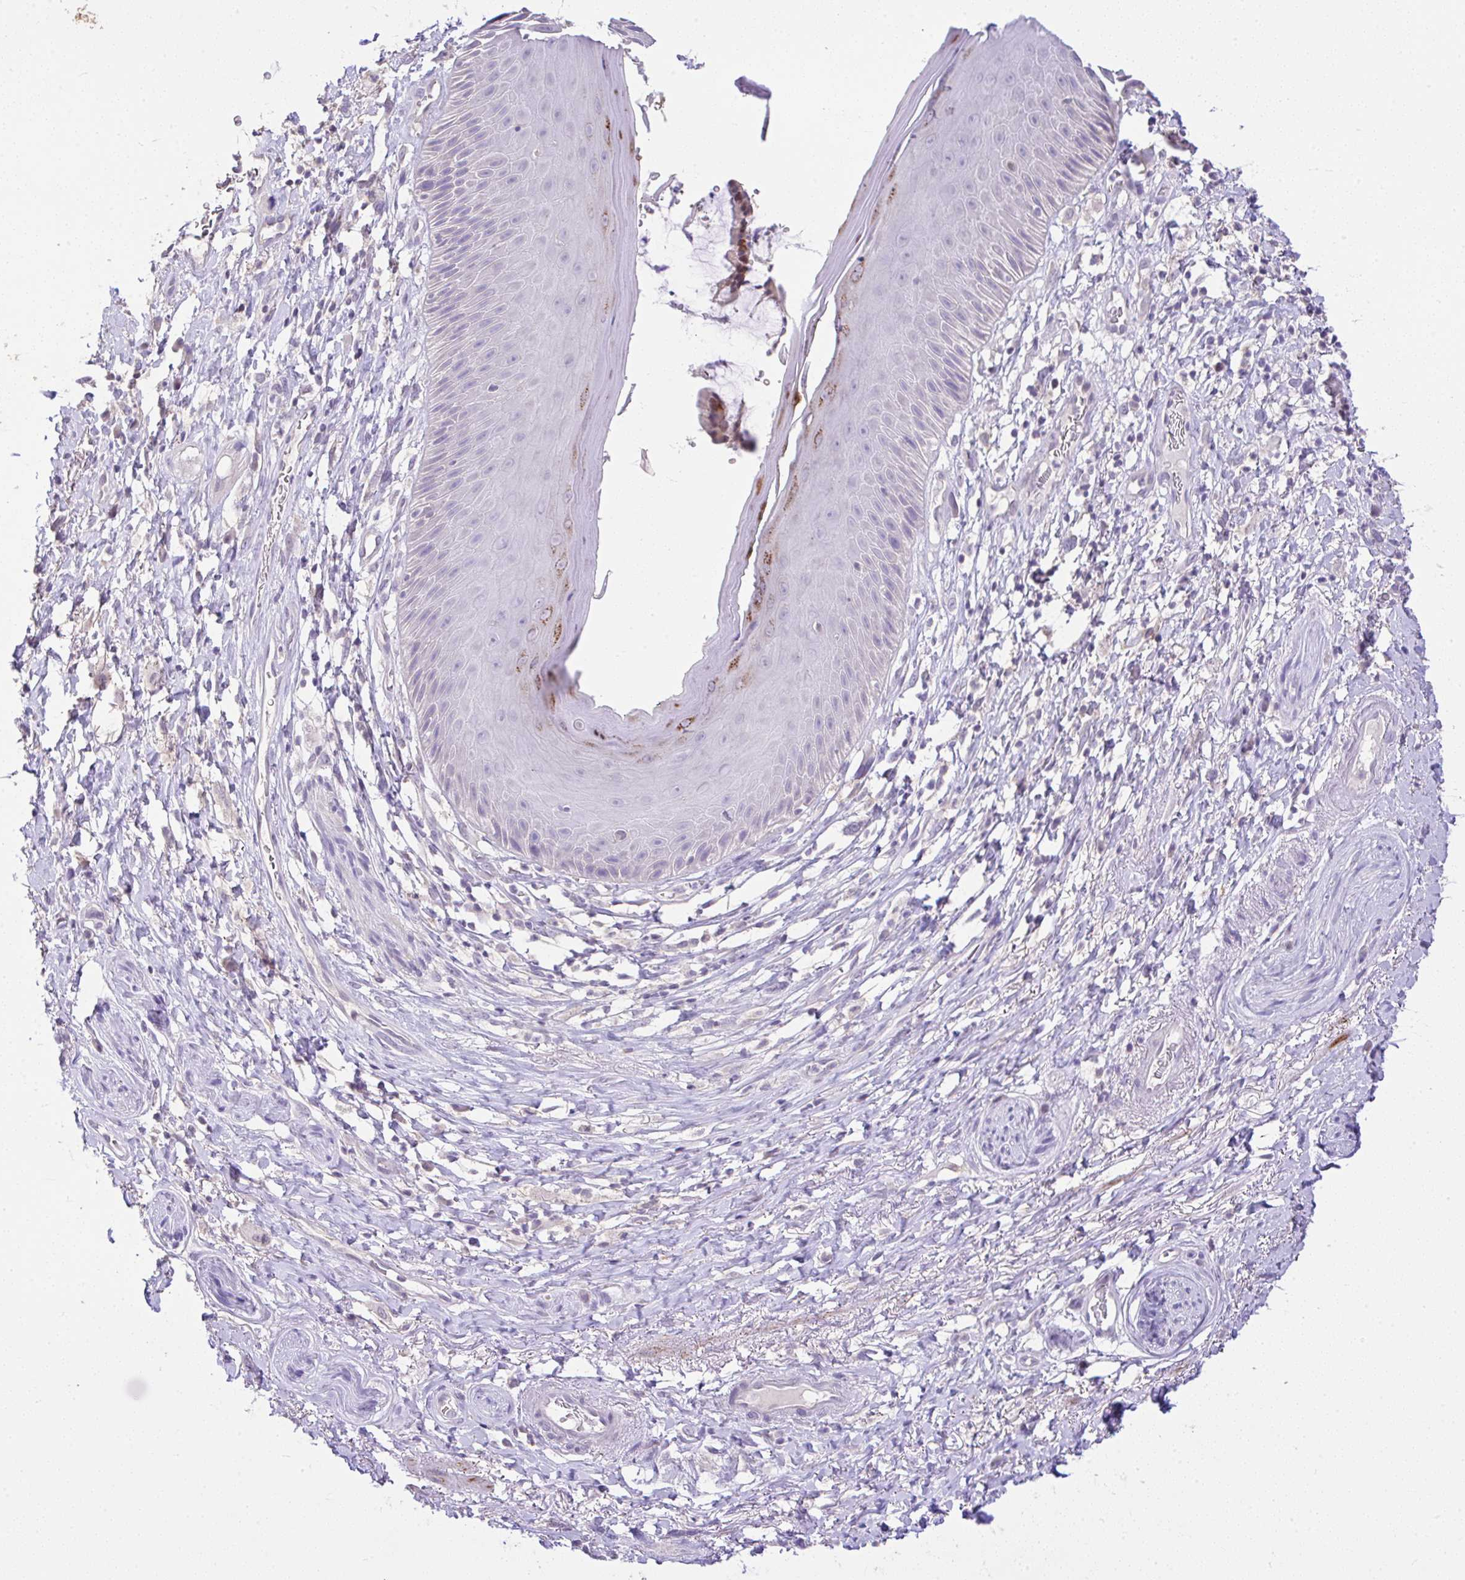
{"staining": {"intensity": "moderate", "quantity": "<25%", "location": "cytoplasmic/membranous"}, "tissue": "skin", "cell_type": "Epidermal cells", "image_type": "normal", "snomed": [{"axis": "morphology", "description": "Normal tissue, NOS"}, {"axis": "topography", "description": "Anal"}], "caption": "Immunohistochemical staining of benign human skin demonstrates <25% levels of moderate cytoplasmic/membranous protein staining in about <25% of epidermal cells.", "gene": "CTU1", "patient": {"sex": "male", "age": 78}}